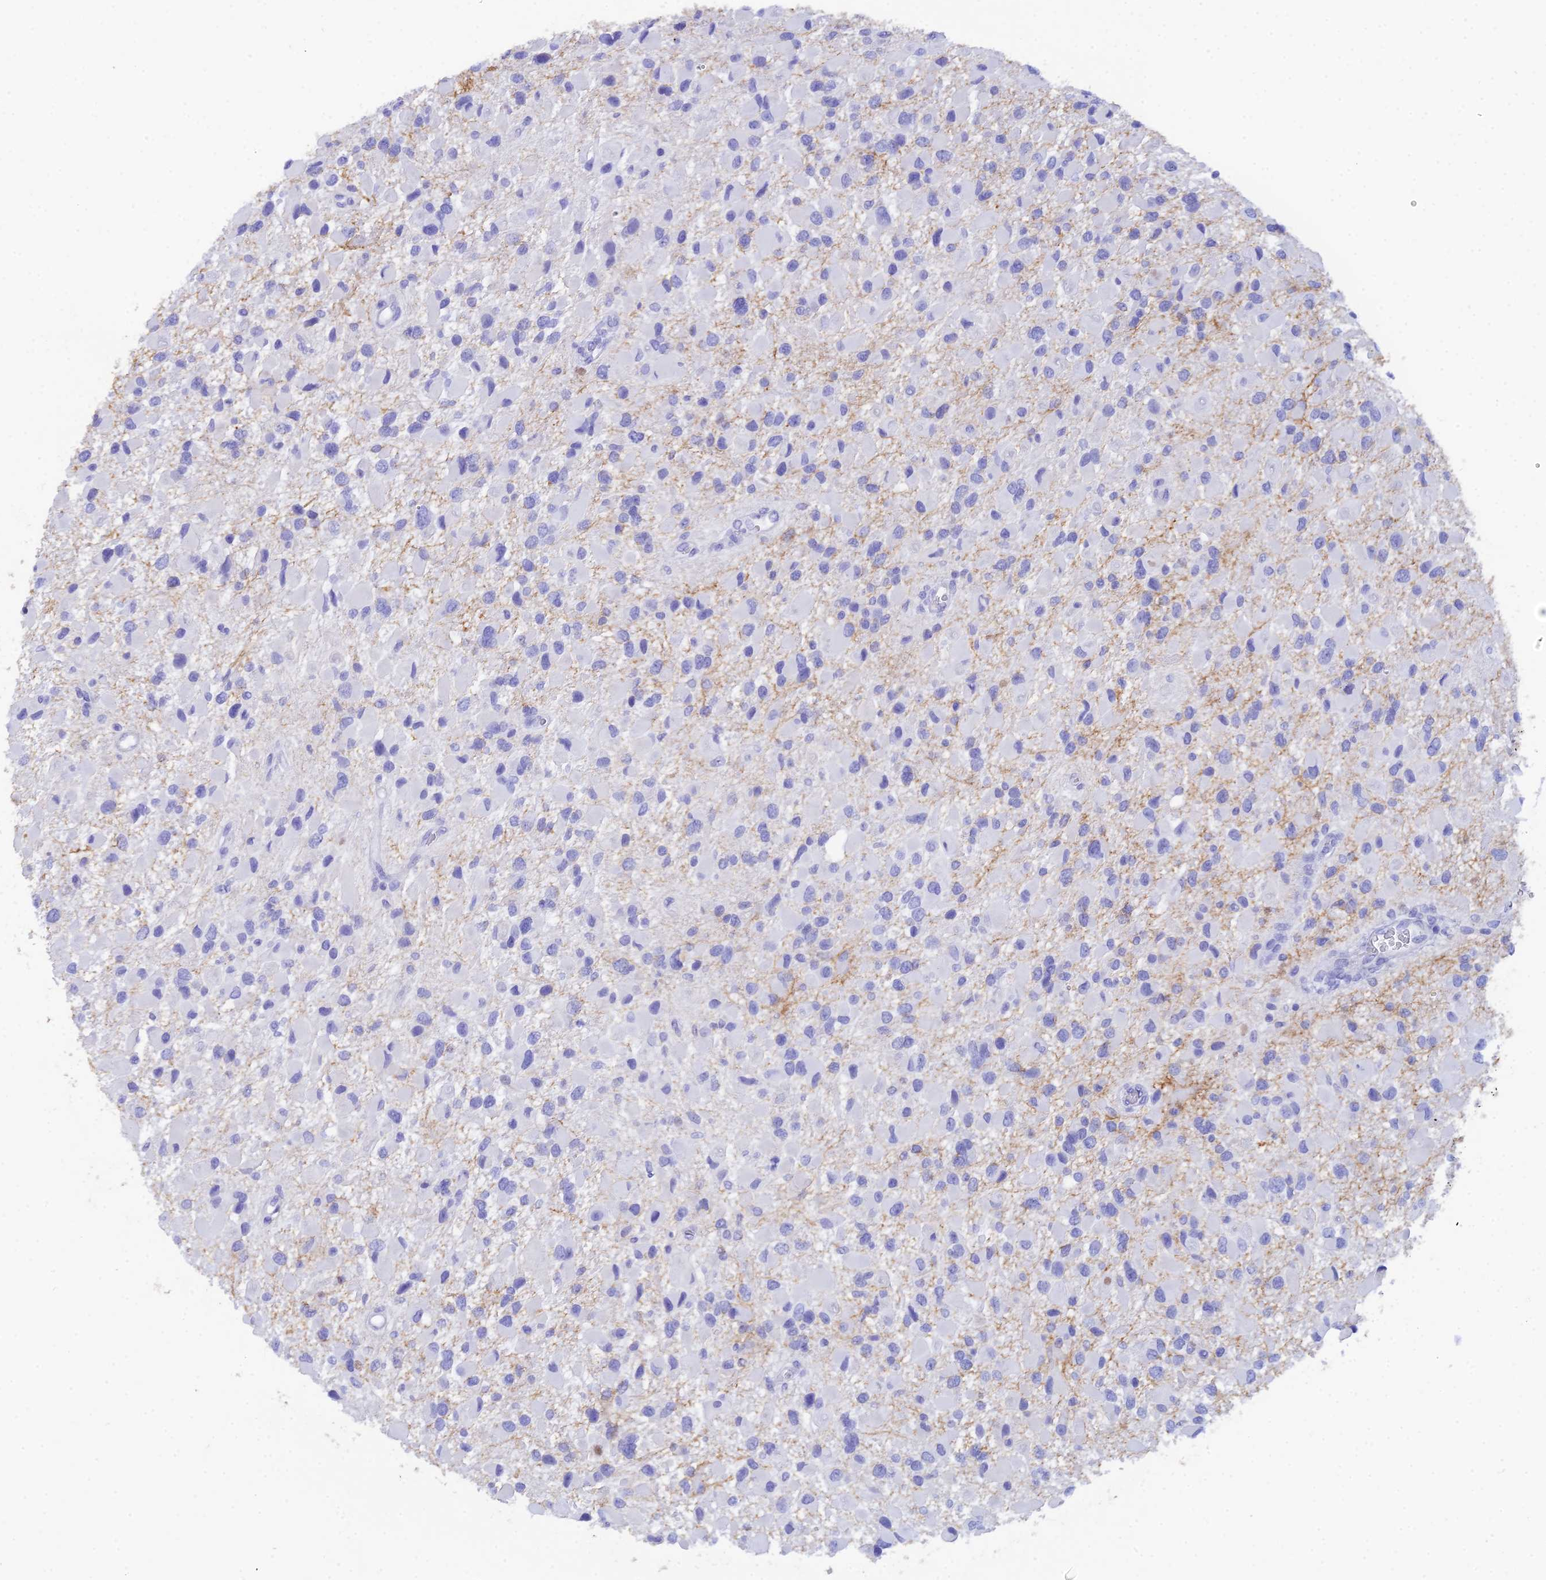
{"staining": {"intensity": "negative", "quantity": "none", "location": "none"}, "tissue": "glioma", "cell_type": "Tumor cells", "image_type": "cancer", "snomed": [{"axis": "morphology", "description": "Glioma, malignant, High grade"}, {"axis": "topography", "description": "Brain"}], "caption": "There is no significant positivity in tumor cells of glioma. (IHC, brightfield microscopy, high magnification).", "gene": "REG1A", "patient": {"sex": "male", "age": 53}}